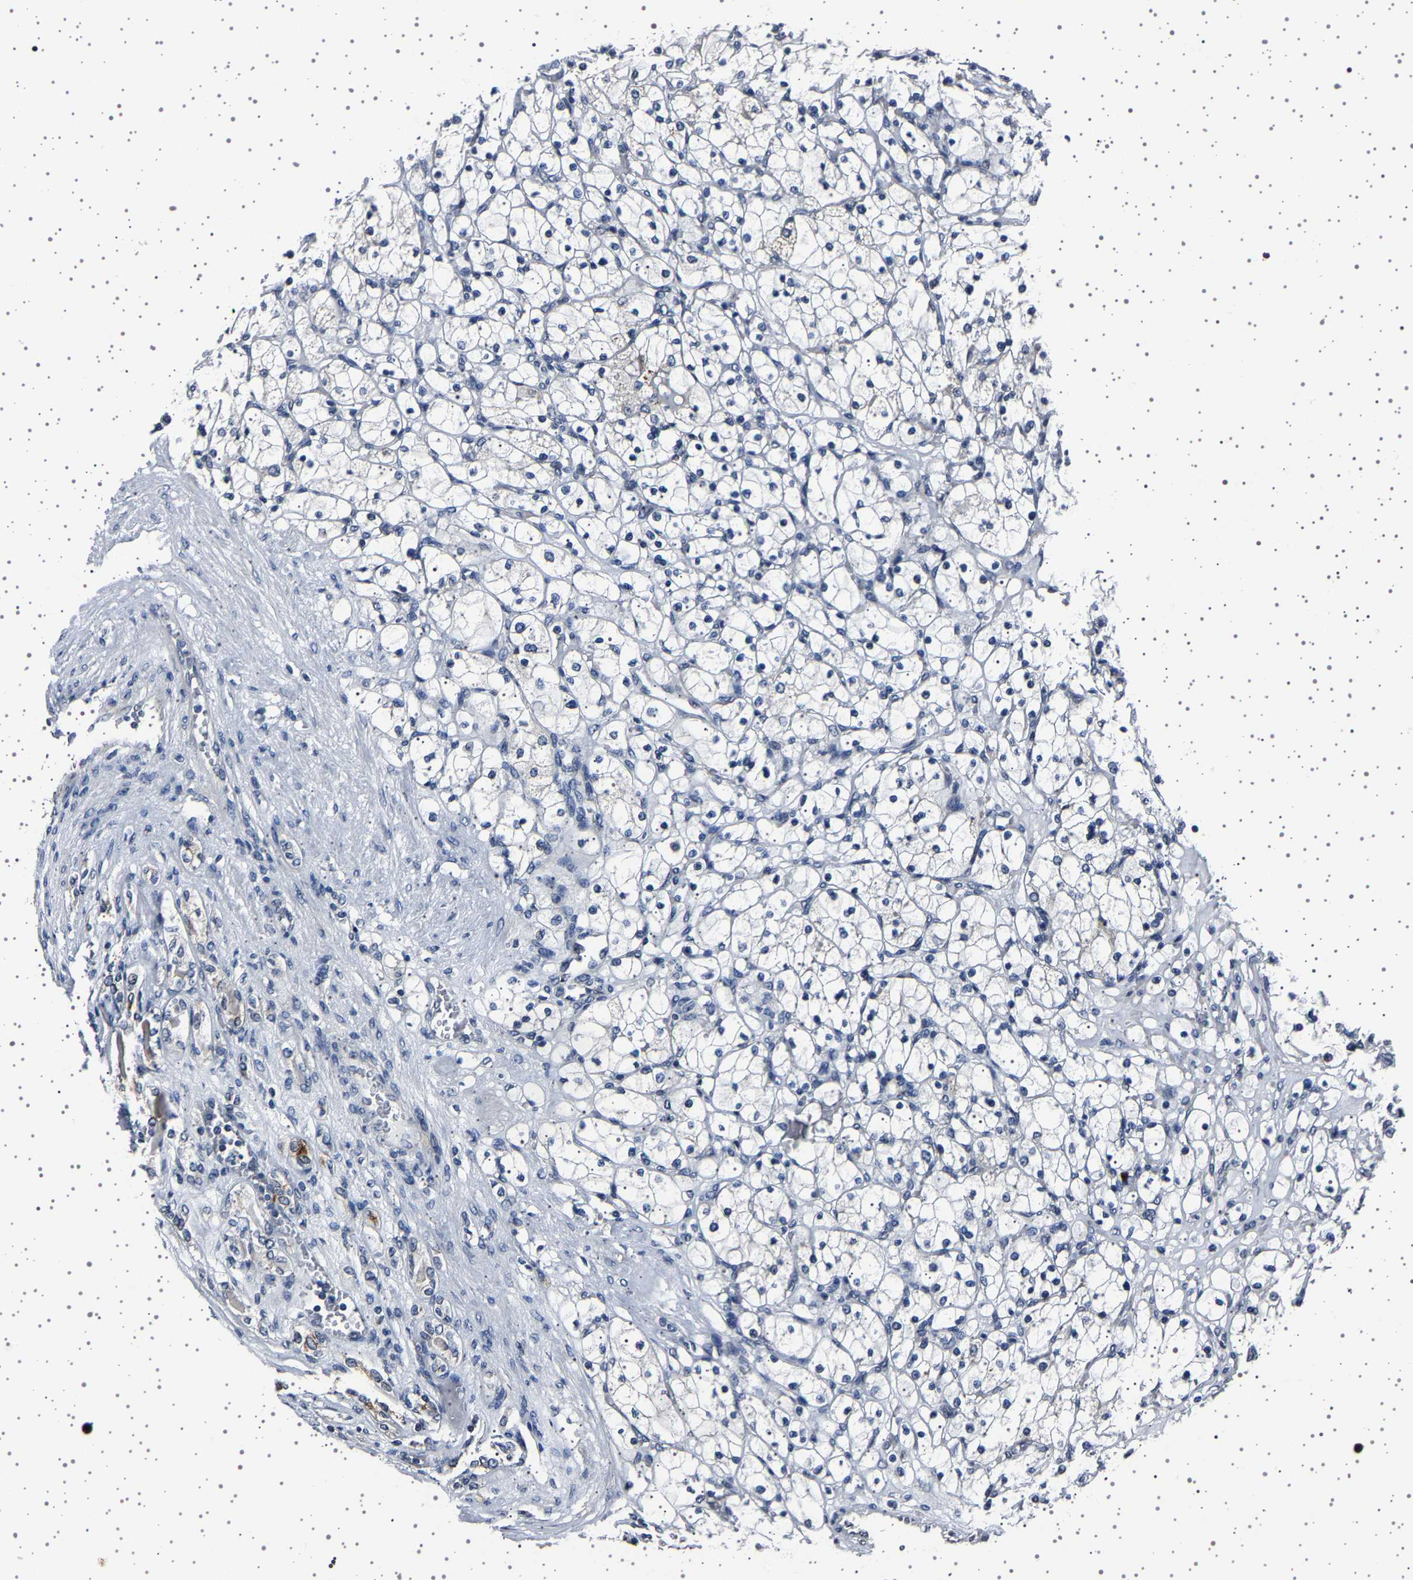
{"staining": {"intensity": "negative", "quantity": "none", "location": "none"}, "tissue": "renal cancer", "cell_type": "Tumor cells", "image_type": "cancer", "snomed": [{"axis": "morphology", "description": "Adenocarcinoma, NOS"}, {"axis": "topography", "description": "Kidney"}], "caption": "High power microscopy image of an IHC photomicrograph of adenocarcinoma (renal), revealing no significant positivity in tumor cells.", "gene": "IL10RB", "patient": {"sex": "female", "age": 83}}